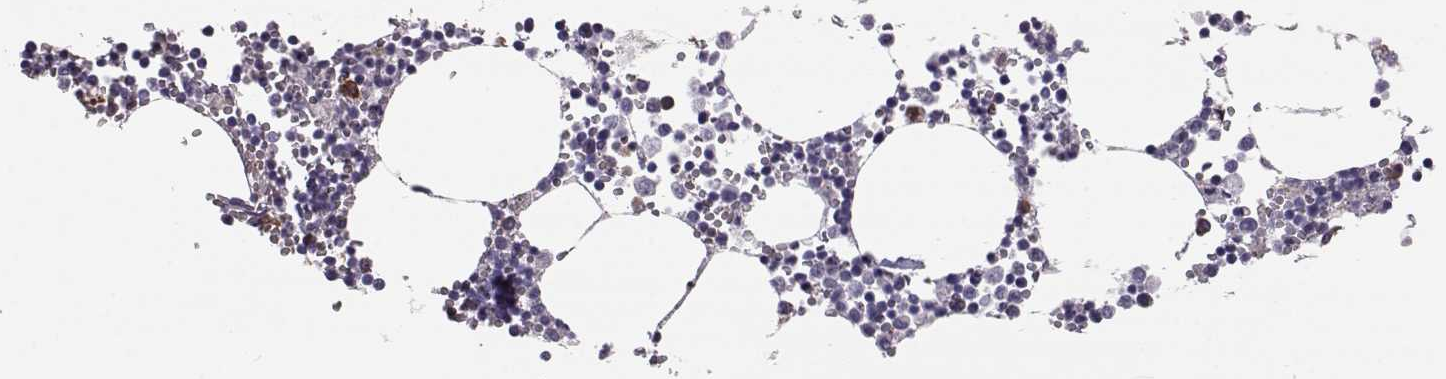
{"staining": {"intensity": "strong", "quantity": "<25%", "location": "cytoplasmic/membranous"}, "tissue": "bone marrow", "cell_type": "Hematopoietic cells", "image_type": "normal", "snomed": [{"axis": "morphology", "description": "Normal tissue, NOS"}, {"axis": "topography", "description": "Bone marrow"}], "caption": "The photomicrograph displays staining of normal bone marrow, revealing strong cytoplasmic/membranous protein expression (brown color) within hematopoietic cells. (Stains: DAB in brown, nuclei in blue, Microscopy: brightfield microscopy at high magnification).", "gene": "ADGRG5", "patient": {"sex": "male", "age": 54}}